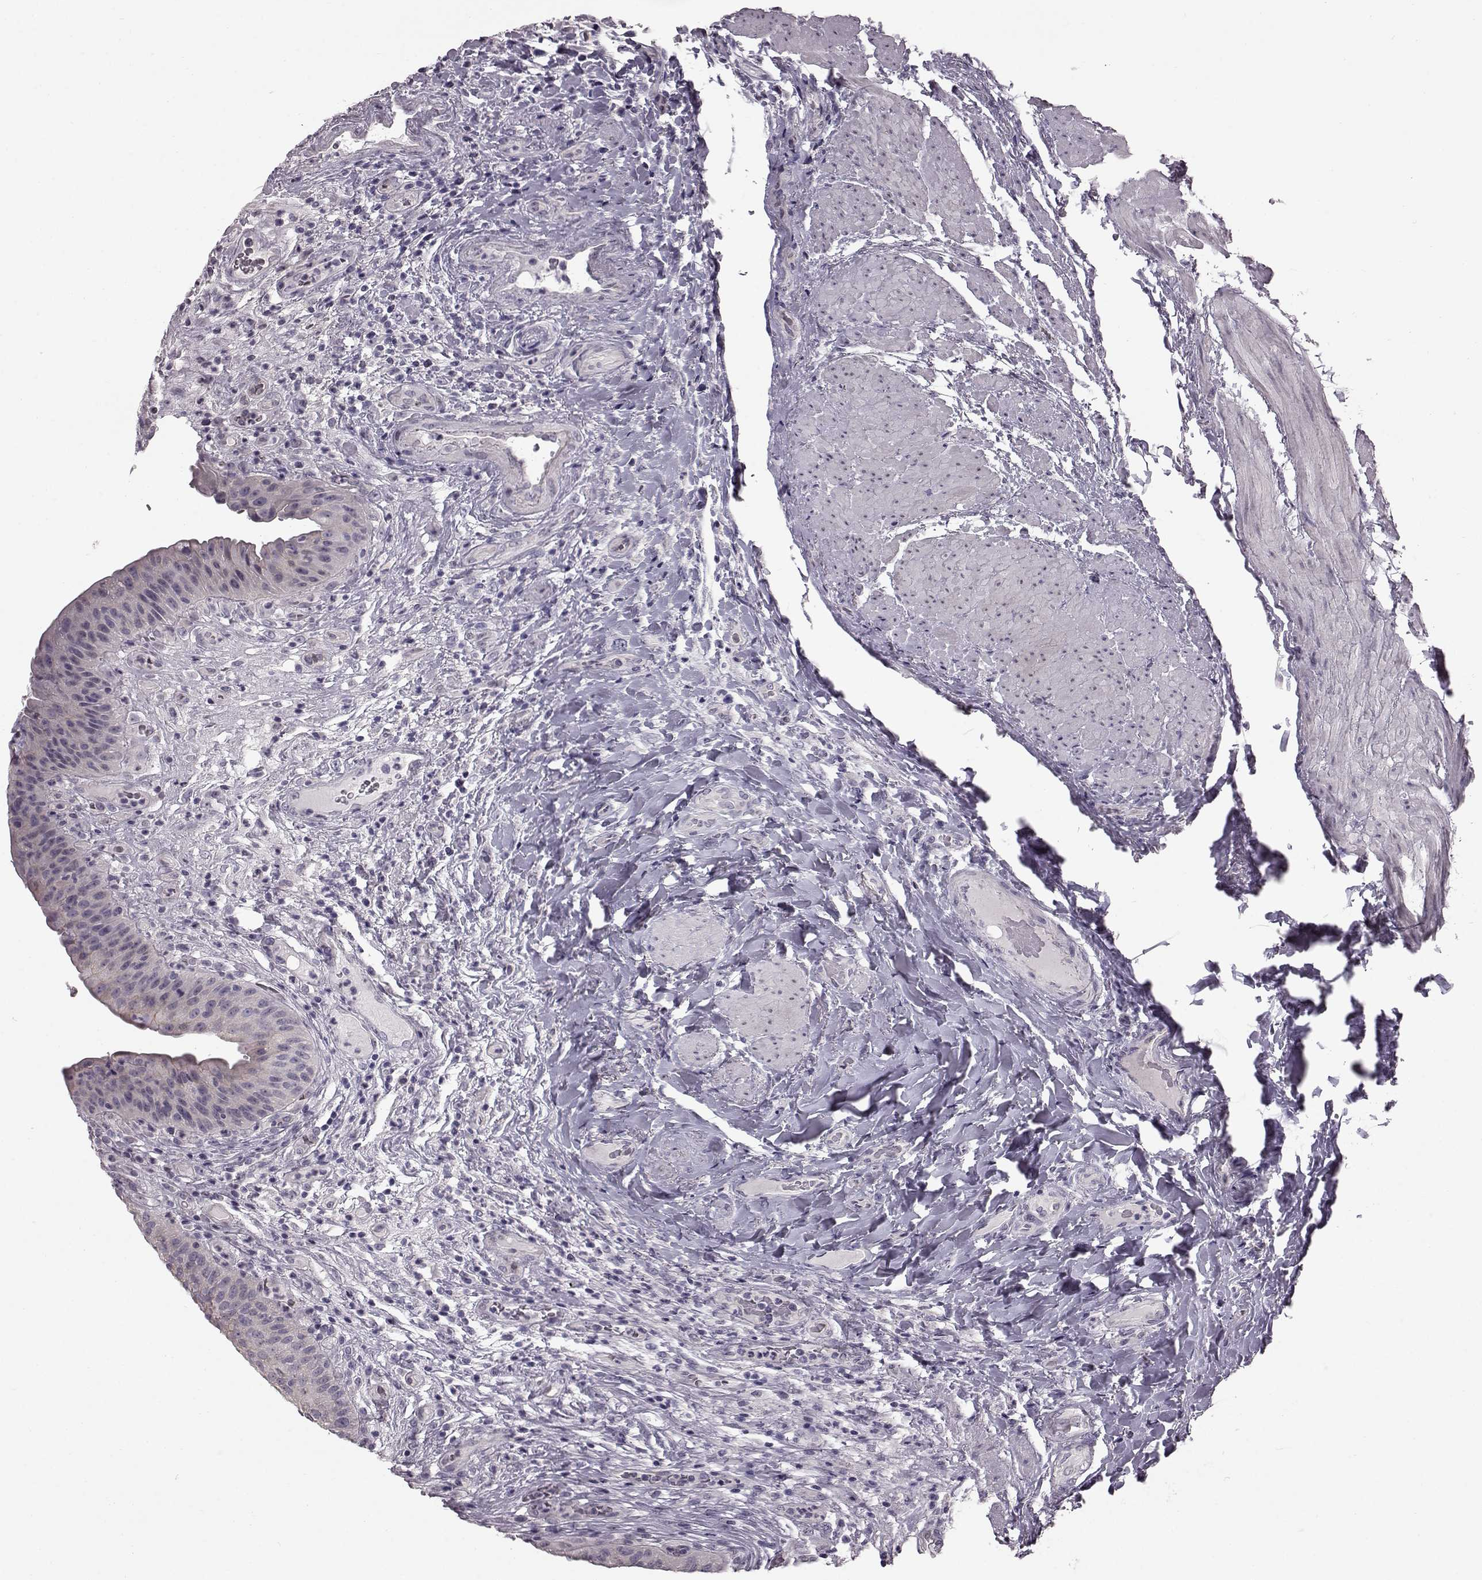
{"staining": {"intensity": "negative", "quantity": "none", "location": "none"}, "tissue": "urinary bladder", "cell_type": "Urothelial cells", "image_type": "normal", "snomed": [{"axis": "morphology", "description": "Normal tissue, NOS"}, {"axis": "topography", "description": "Urinary bladder"}], "caption": "The image demonstrates no significant staining in urothelial cells of urinary bladder. (Stains: DAB (3,3'-diaminobenzidine) immunohistochemistry (IHC) with hematoxylin counter stain, Microscopy: brightfield microscopy at high magnification).", "gene": "TCHHL1", "patient": {"sex": "male", "age": 66}}